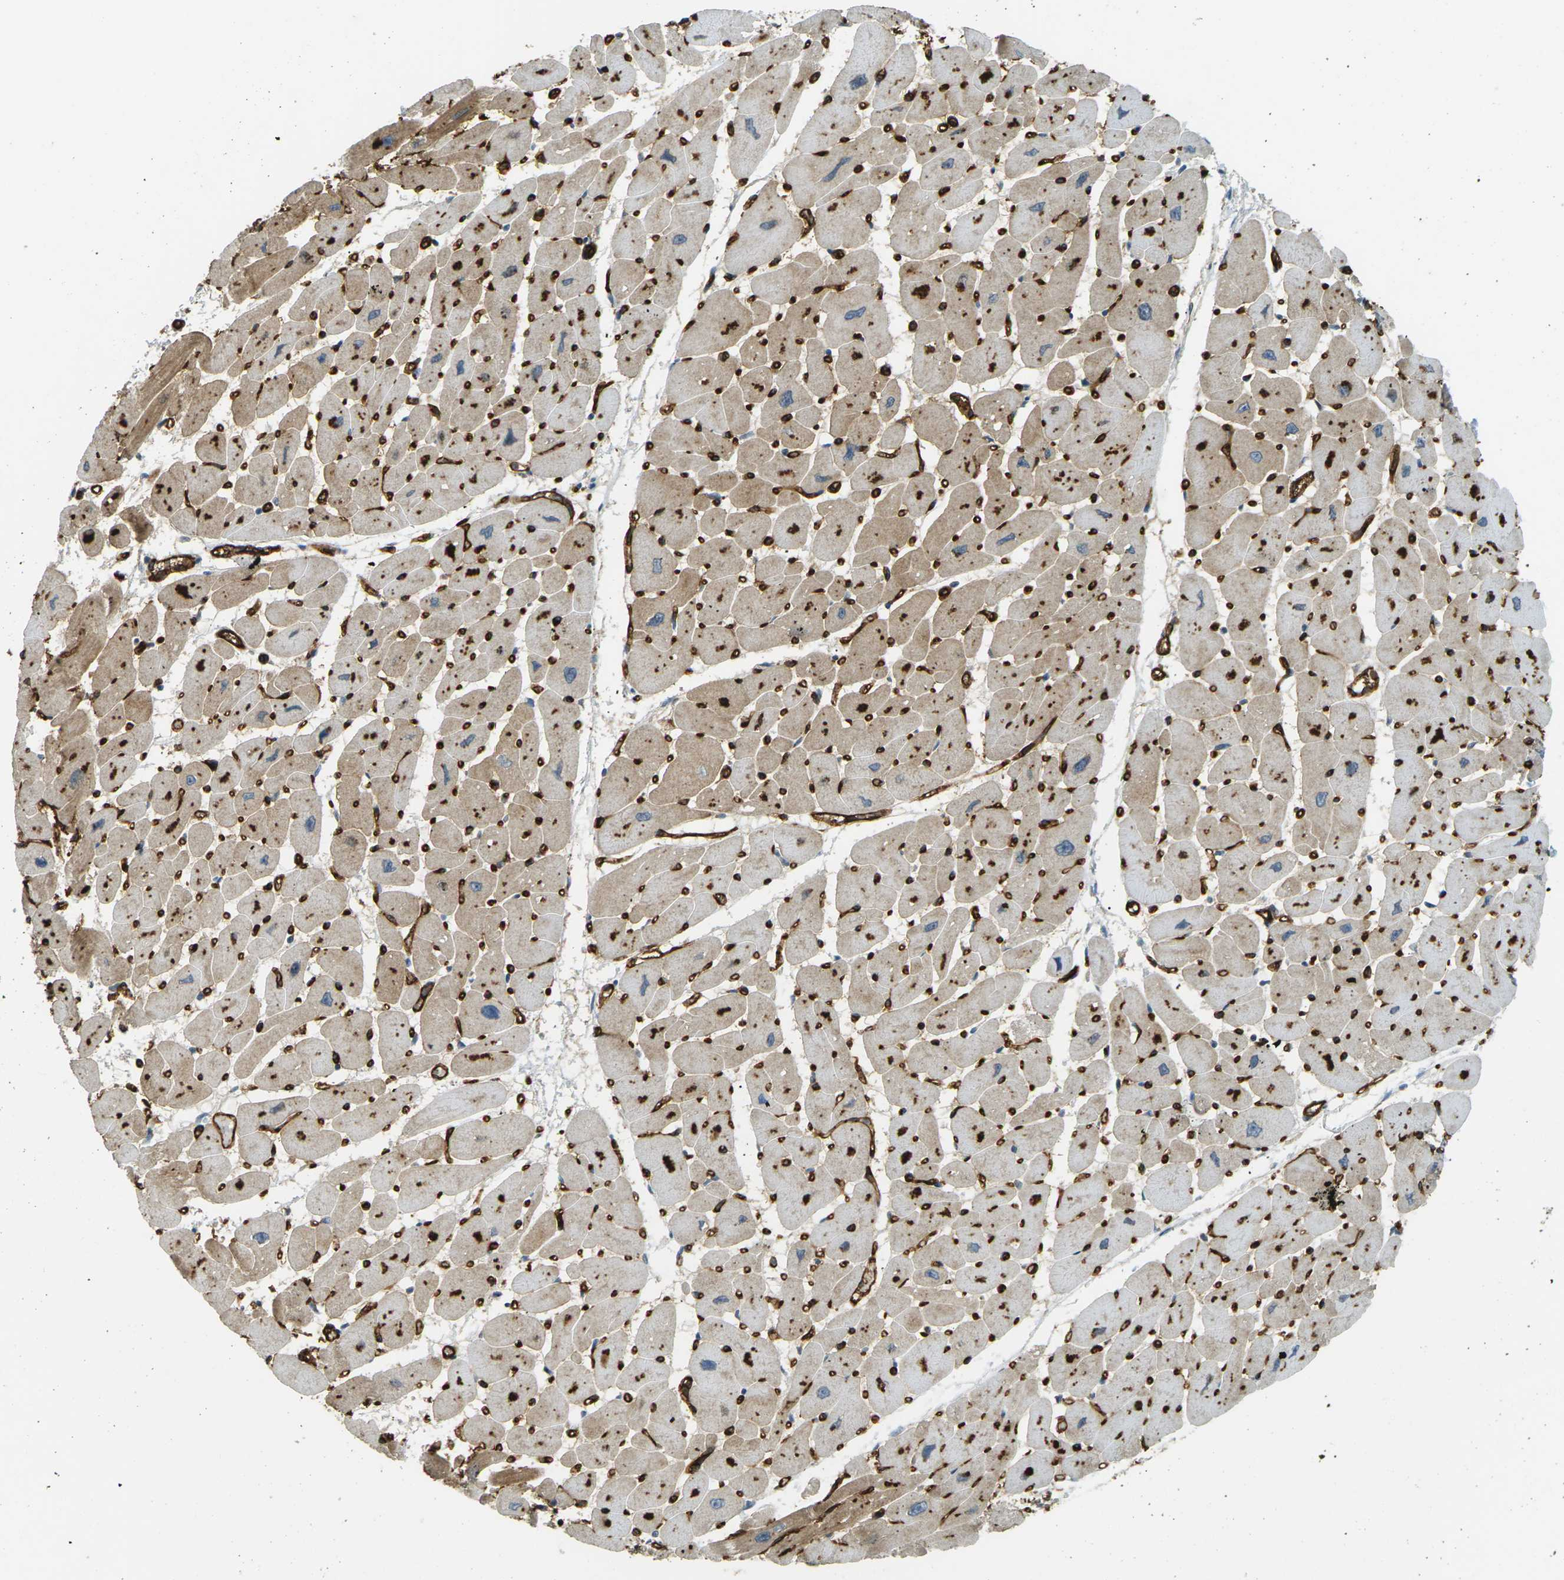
{"staining": {"intensity": "weak", "quantity": "25%-75%", "location": "cytoplasmic/membranous"}, "tissue": "heart muscle", "cell_type": "Cardiomyocytes", "image_type": "normal", "snomed": [{"axis": "morphology", "description": "Normal tissue, NOS"}, {"axis": "topography", "description": "Heart"}], "caption": "Protein staining of normal heart muscle shows weak cytoplasmic/membranous expression in about 25%-75% of cardiomyocytes.", "gene": "S1PR1", "patient": {"sex": "female", "age": 54}}